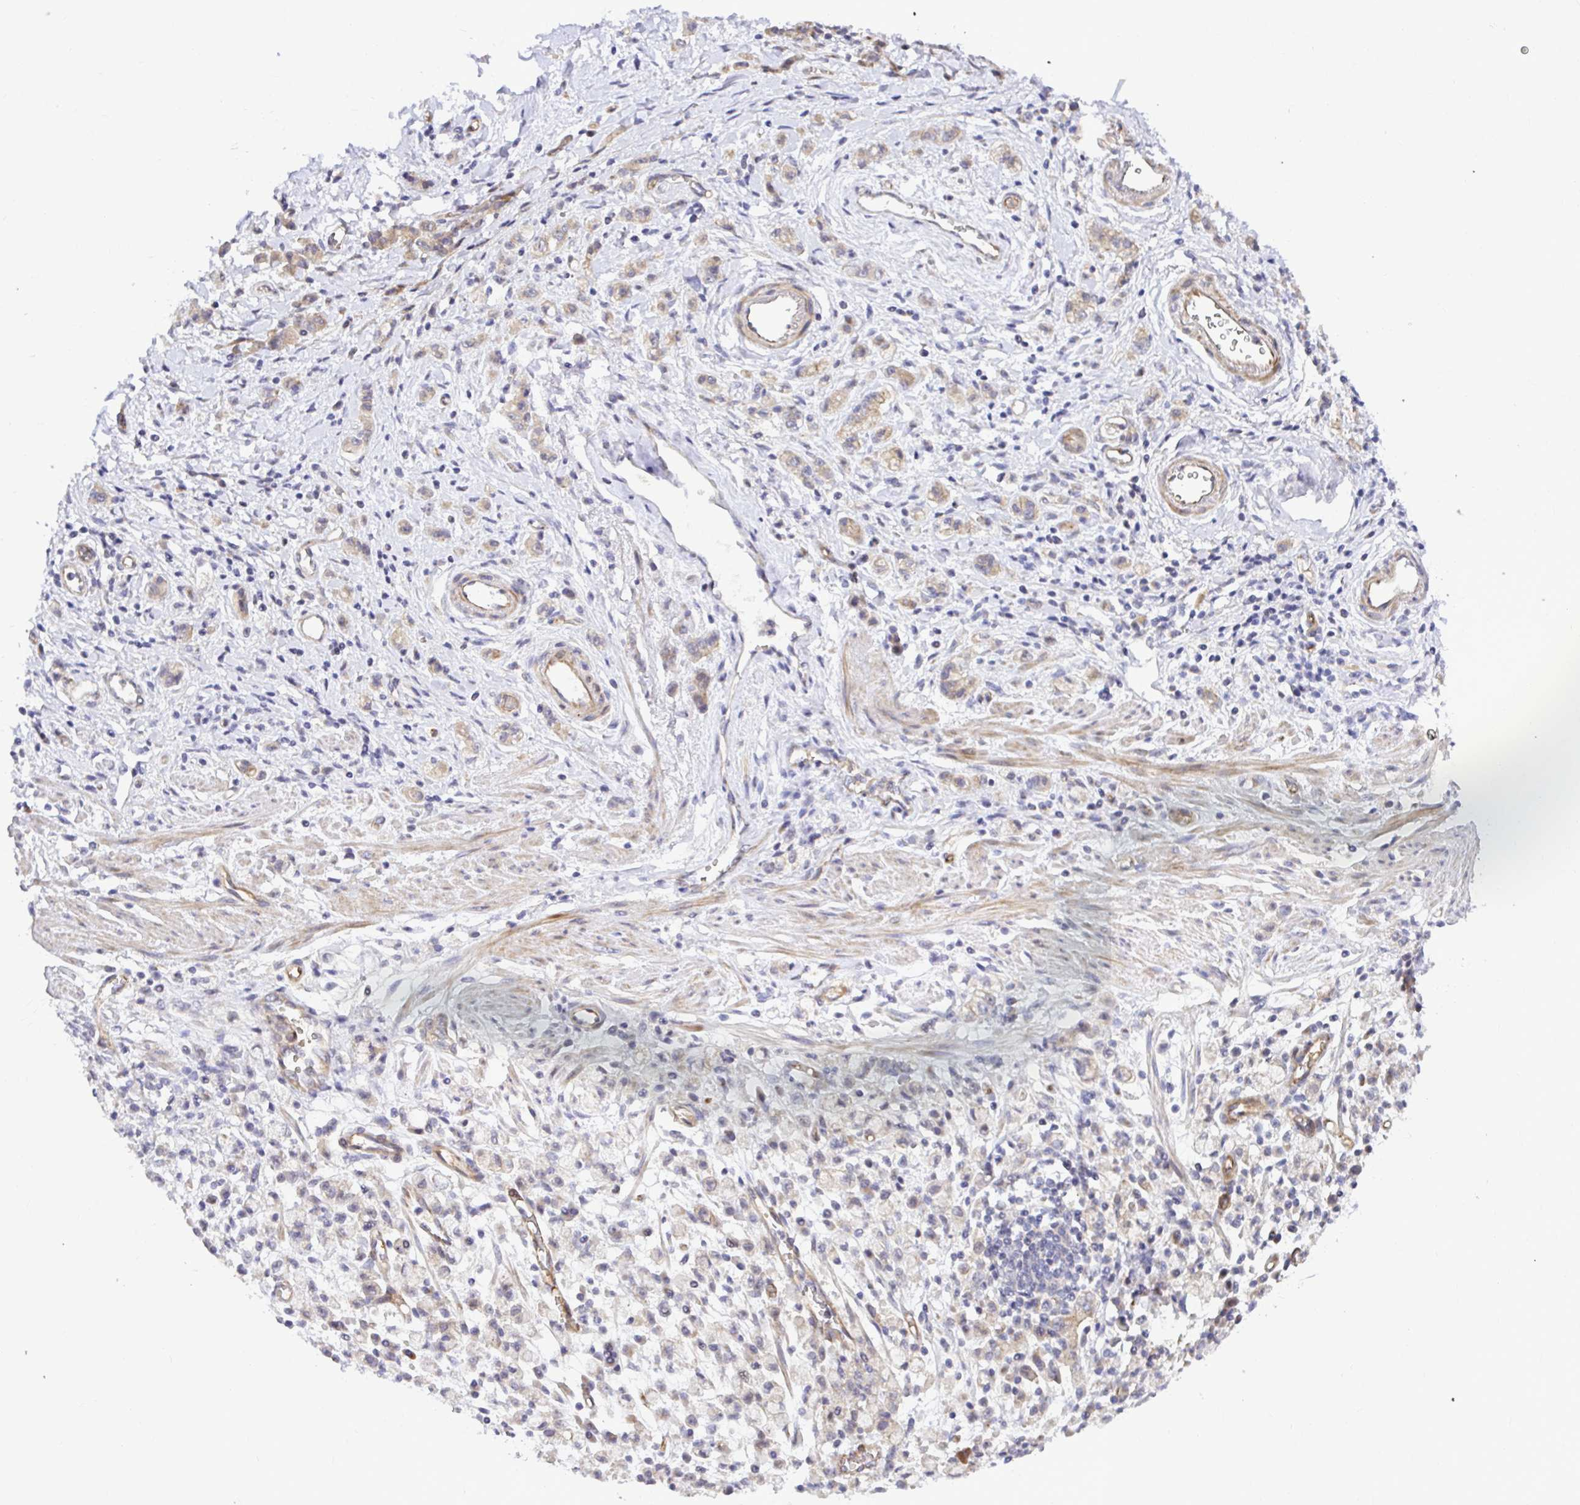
{"staining": {"intensity": "weak", "quantity": ">75%", "location": "cytoplasmic/membranous"}, "tissue": "stomach cancer", "cell_type": "Tumor cells", "image_type": "cancer", "snomed": [{"axis": "morphology", "description": "Adenocarcinoma, NOS"}, {"axis": "topography", "description": "Stomach"}], "caption": "A photomicrograph of human stomach cancer stained for a protein reveals weak cytoplasmic/membranous brown staining in tumor cells. The staining is performed using DAB (3,3'-diaminobenzidine) brown chromogen to label protein expression. The nuclei are counter-stained blue using hematoxylin.", "gene": "TRIM55", "patient": {"sex": "male", "age": 77}}